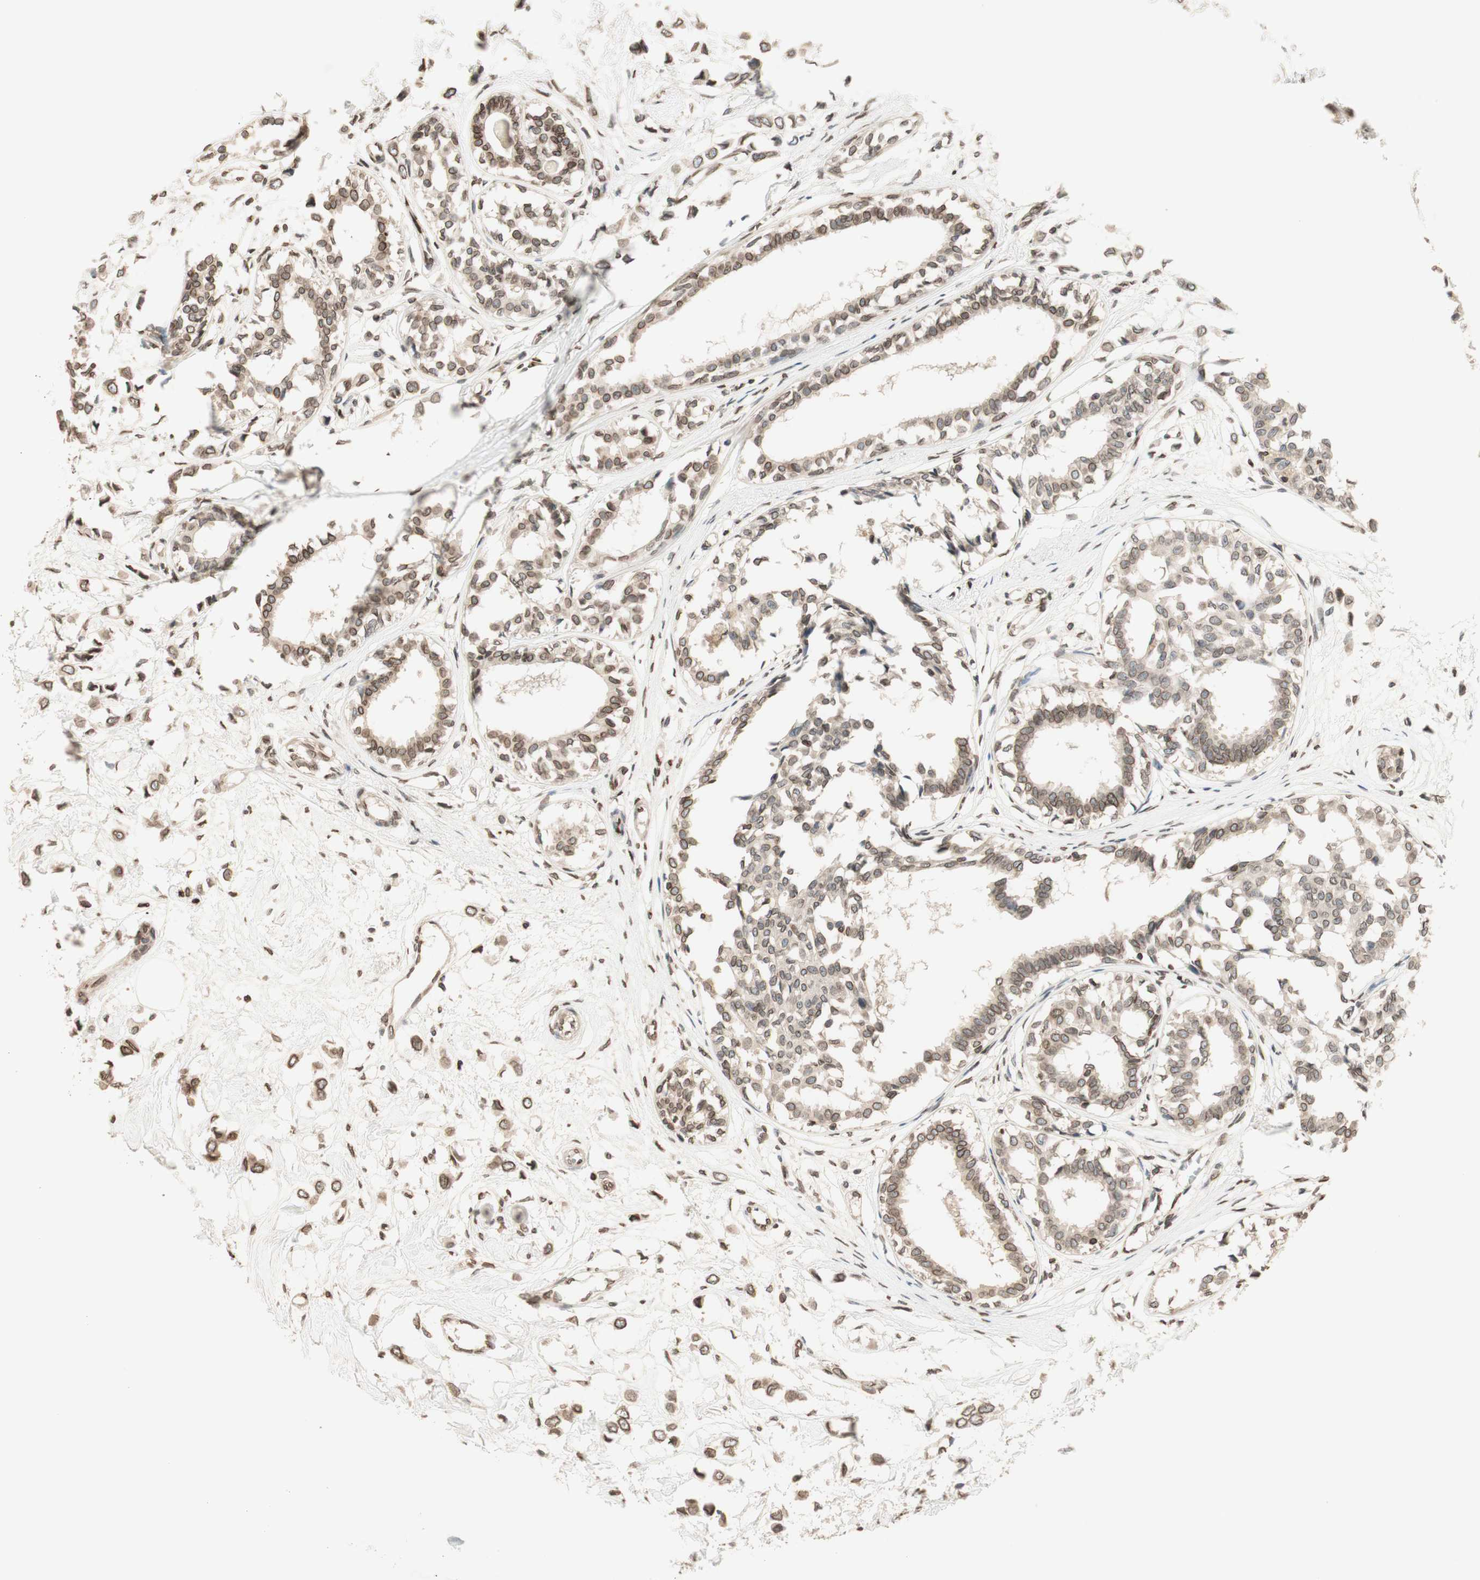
{"staining": {"intensity": "moderate", "quantity": ">75%", "location": "cytoplasmic/membranous,nuclear"}, "tissue": "breast cancer", "cell_type": "Tumor cells", "image_type": "cancer", "snomed": [{"axis": "morphology", "description": "Lobular carcinoma"}, {"axis": "topography", "description": "Breast"}], "caption": "A brown stain shows moderate cytoplasmic/membranous and nuclear staining of a protein in human breast cancer tumor cells.", "gene": "TMPO", "patient": {"sex": "female", "age": 51}}